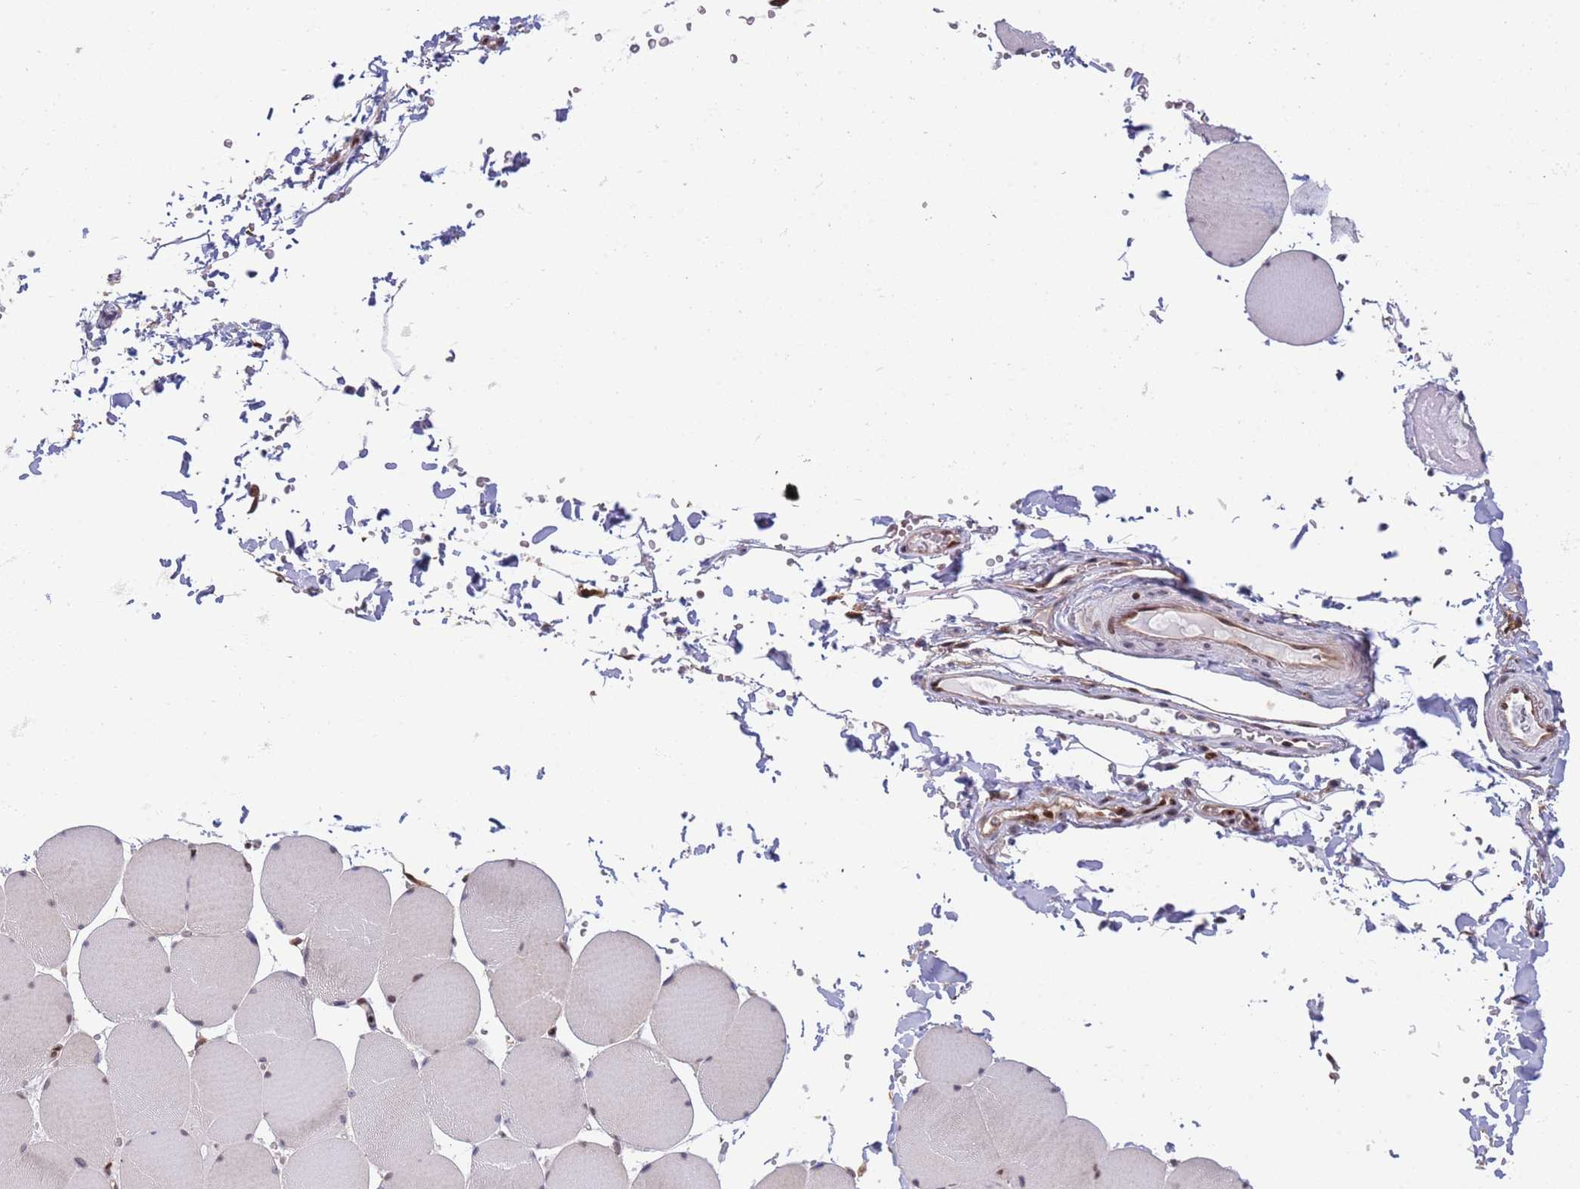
{"staining": {"intensity": "weak", "quantity": "25%-75%", "location": "cytoplasmic/membranous"}, "tissue": "skeletal muscle", "cell_type": "Myocytes", "image_type": "normal", "snomed": [{"axis": "morphology", "description": "Normal tissue, NOS"}, {"axis": "topography", "description": "Skeletal muscle"}, {"axis": "topography", "description": "Head-Neck"}], "caption": "Human skeletal muscle stained with a protein marker demonstrates weak staining in myocytes.", "gene": "TBX10", "patient": {"sex": "male", "age": 66}}